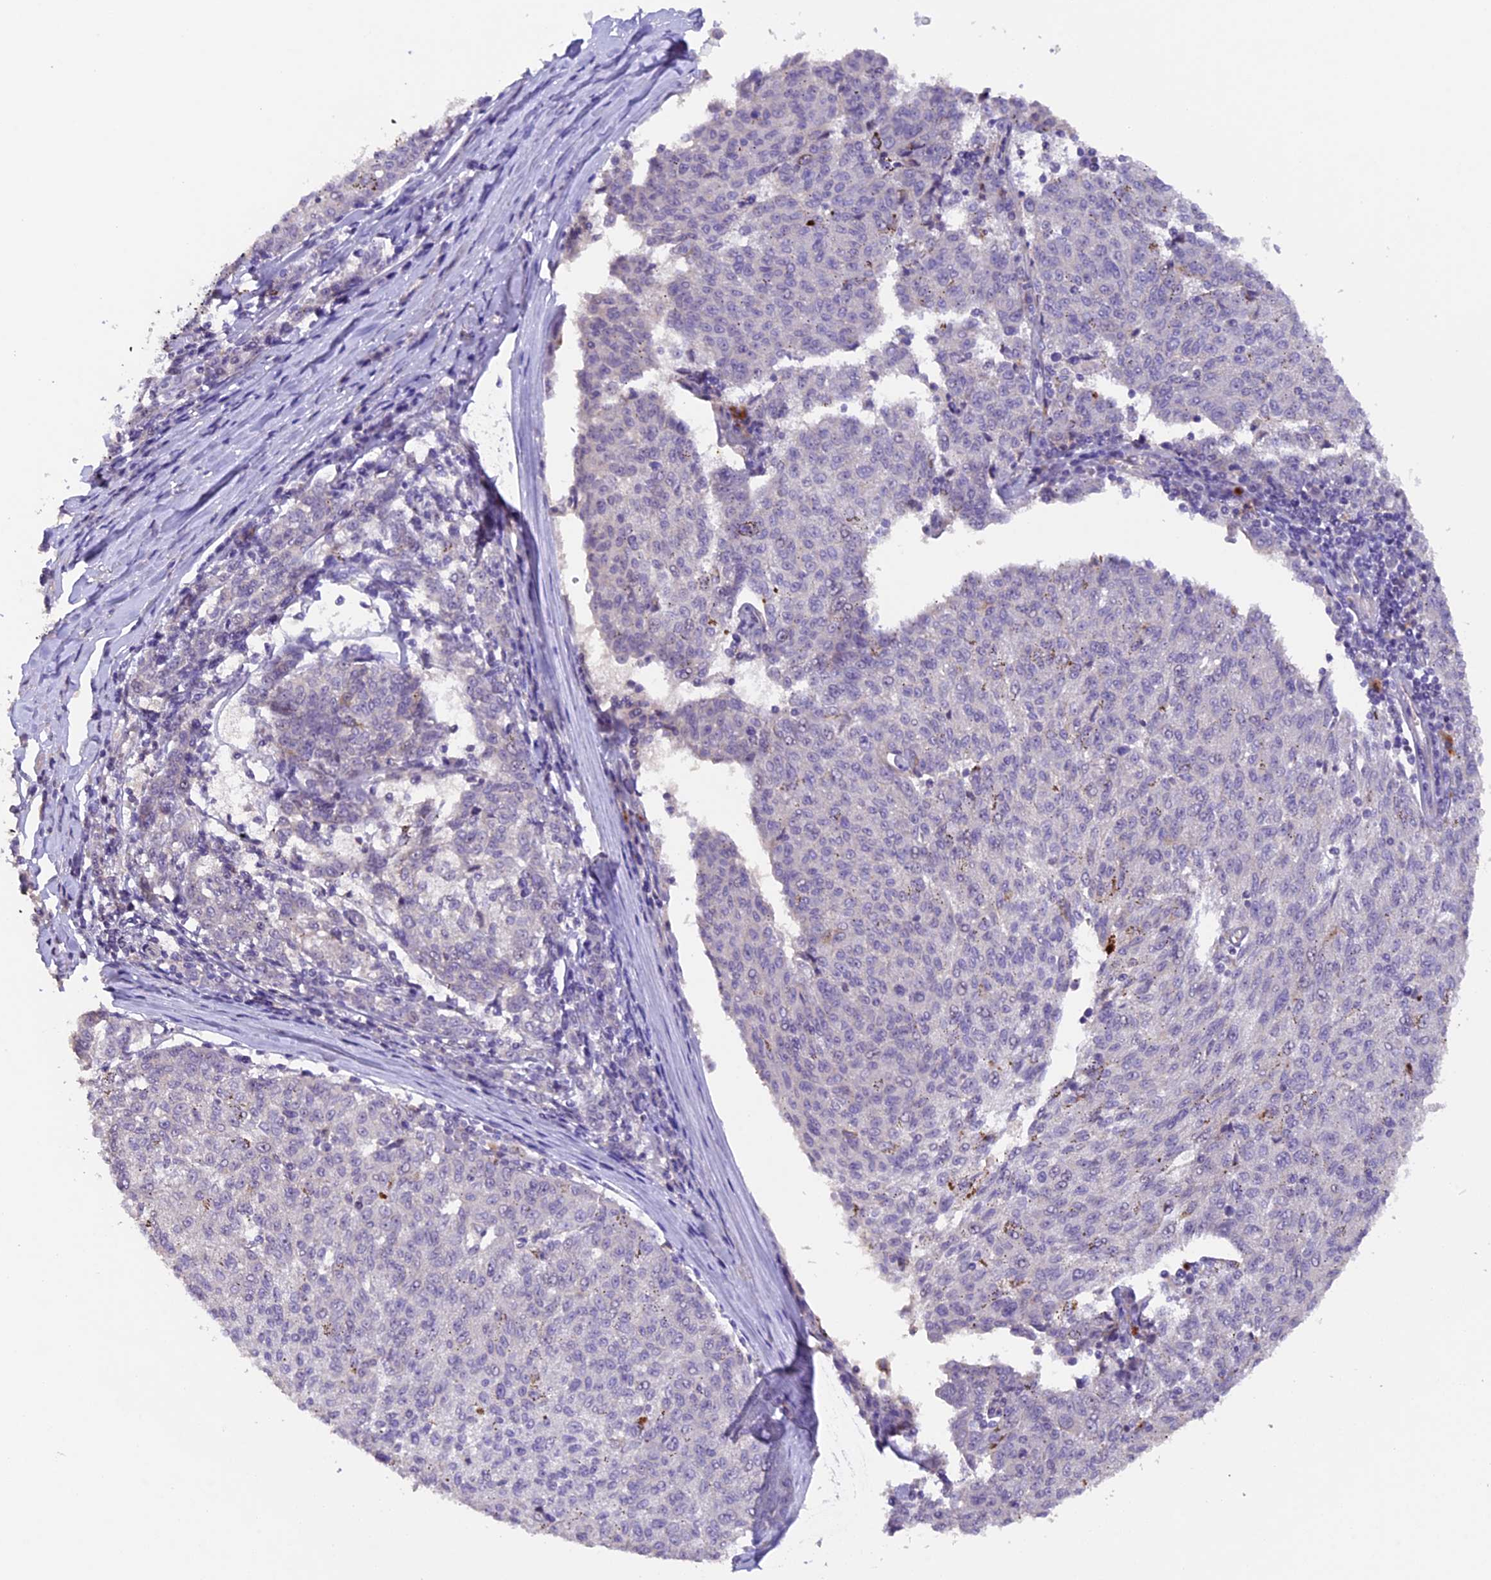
{"staining": {"intensity": "negative", "quantity": "none", "location": "none"}, "tissue": "melanoma", "cell_type": "Tumor cells", "image_type": "cancer", "snomed": [{"axis": "morphology", "description": "Malignant melanoma, NOS"}, {"axis": "topography", "description": "Skin"}], "caption": "High magnification brightfield microscopy of malignant melanoma stained with DAB (brown) and counterstained with hematoxylin (blue): tumor cells show no significant staining. (Brightfield microscopy of DAB immunohistochemistry at high magnification).", "gene": "GNB5", "patient": {"sex": "female", "age": 72}}